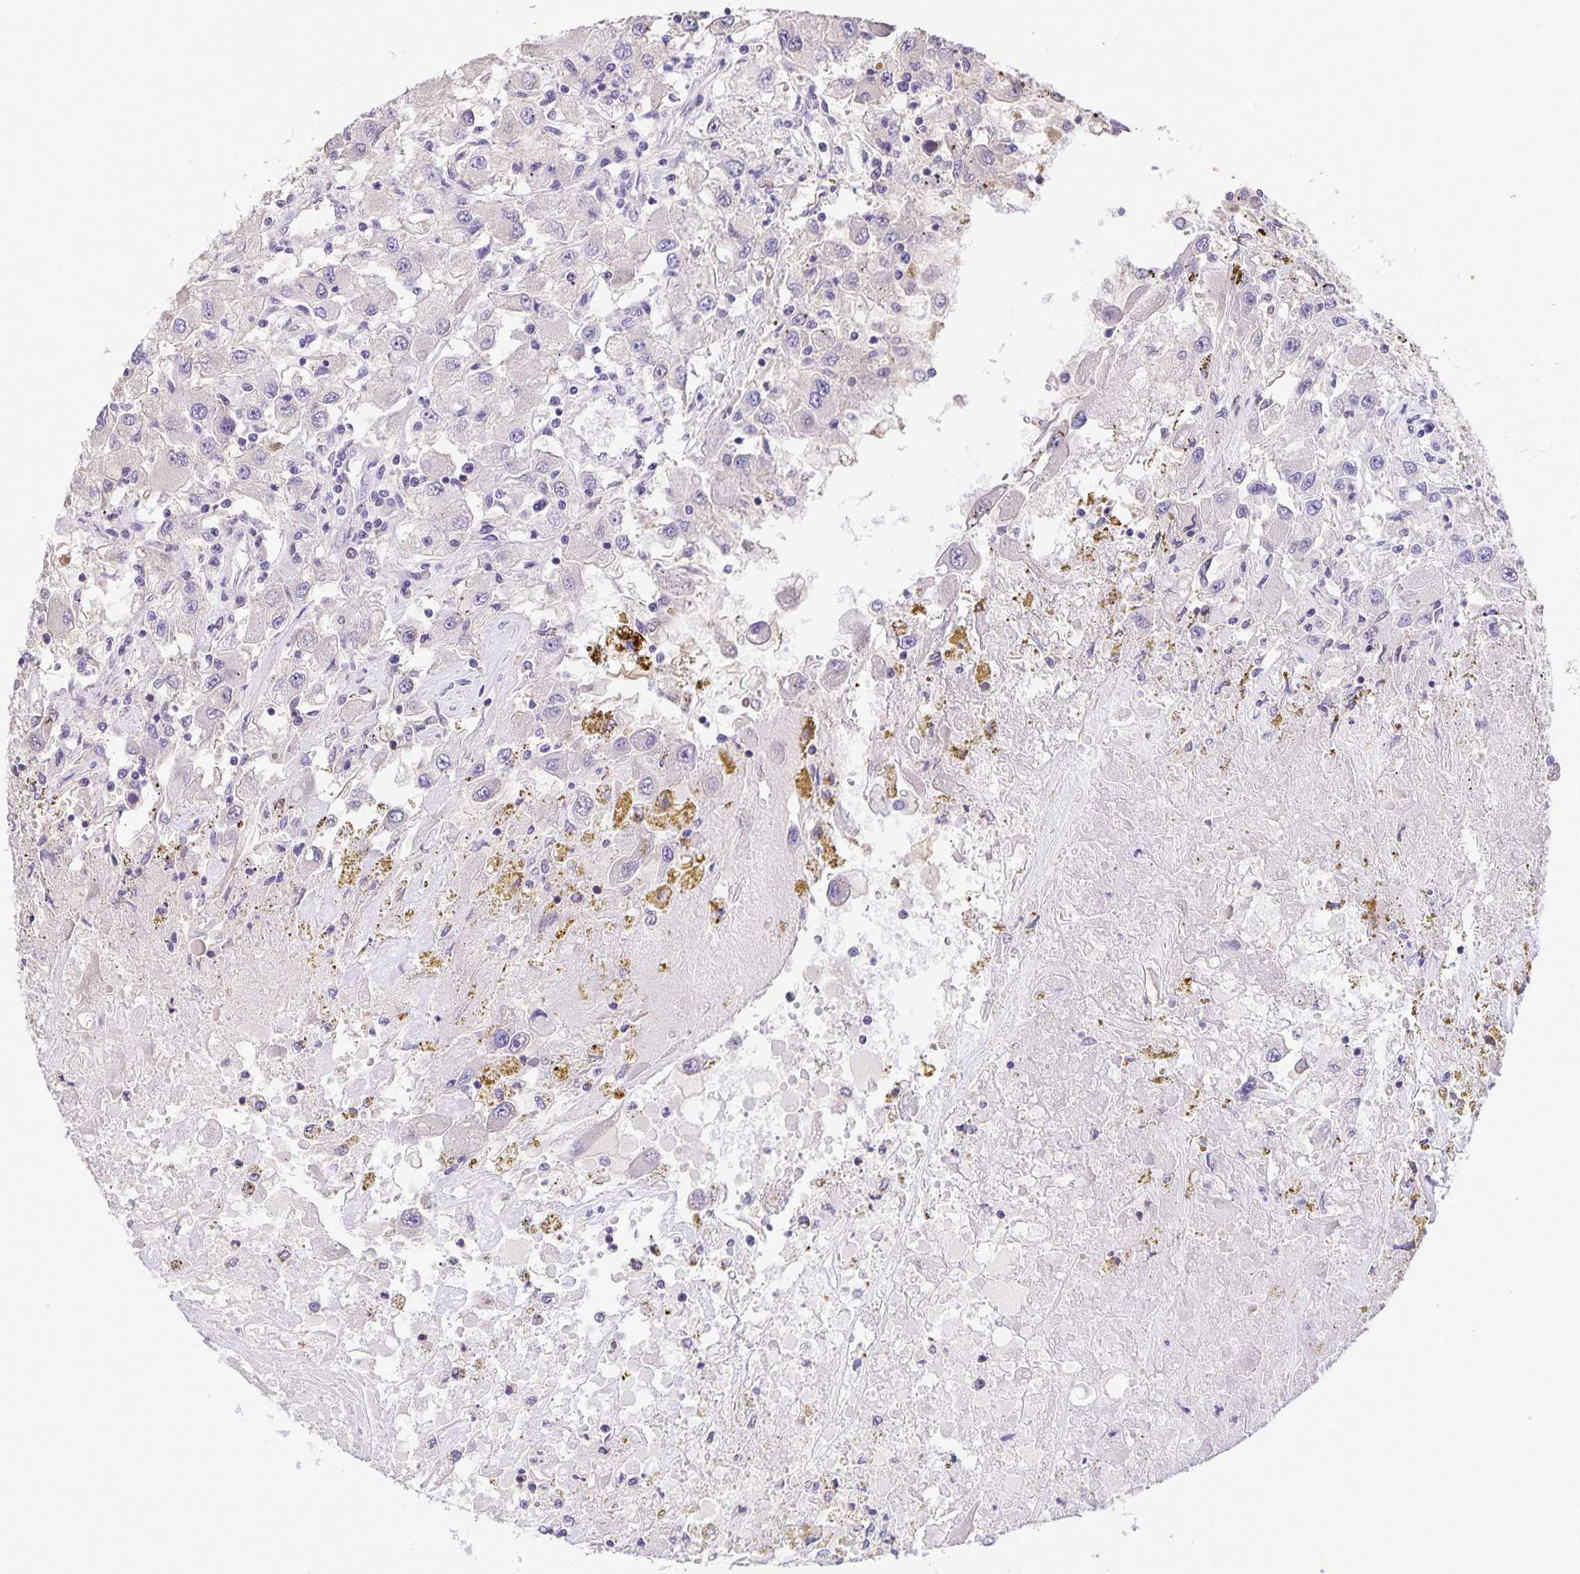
{"staining": {"intensity": "negative", "quantity": "none", "location": "none"}, "tissue": "renal cancer", "cell_type": "Tumor cells", "image_type": "cancer", "snomed": [{"axis": "morphology", "description": "Adenocarcinoma, NOS"}, {"axis": "topography", "description": "Kidney"}], "caption": "The image exhibits no significant staining in tumor cells of renal cancer (adenocarcinoma). (DAB immunohistochemistry (IHC), high magnification).", "gene": "ONECUT2", "patient": {"sex": "female", "age": 67}}